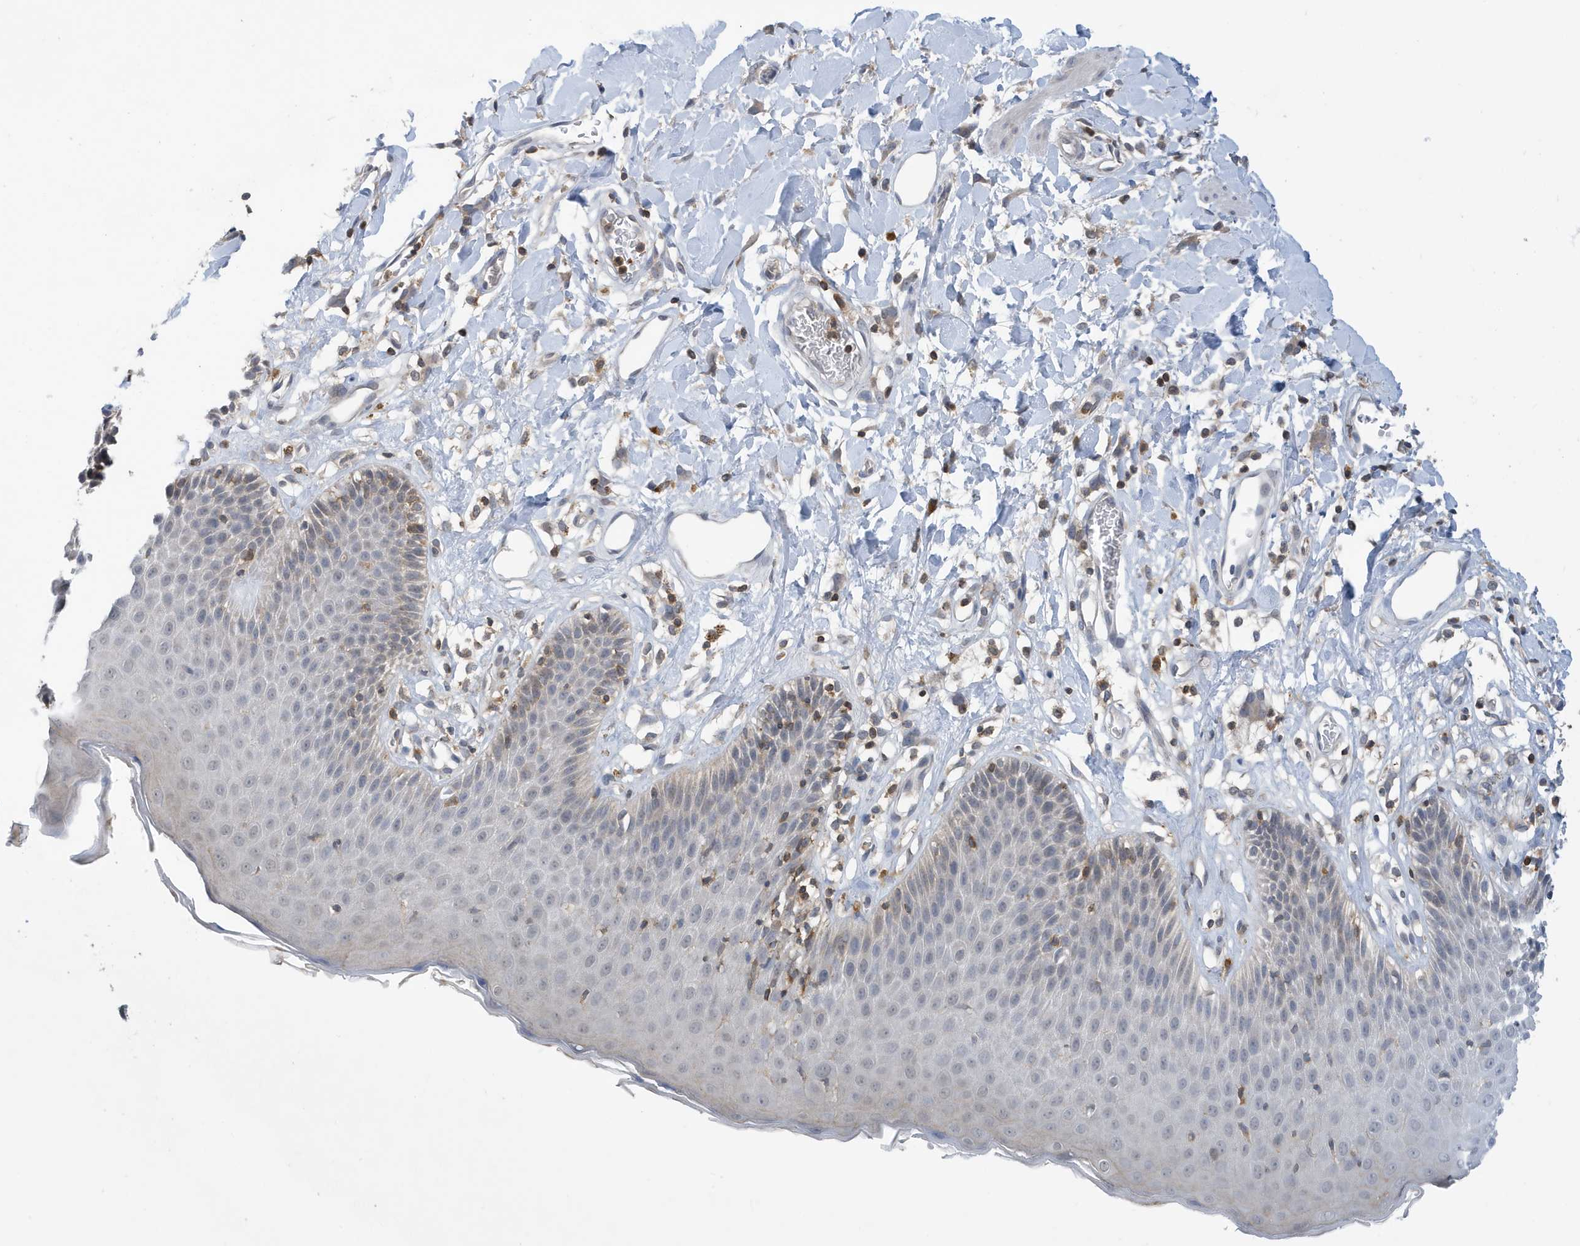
{"staining": {"intensity": "moderate", "quantity": "<25%", "location": "cytoplasmic/membranous"}, "tissue": "skin", "cell_type": "Epidermal cells", "image_type": "normal", "snomed": [{"axis": "morphology", "description": "Normal tissue, NOS"}, {"axis": "topography", "description": "Vulva"}], "caption": "IHC photomicrograph of normal skin stained for a protein (brown), which shows low levels of moderate cytoplasmic/membranous positivity in approximately <25% of epidermal cells.", "gene": "NSUN3", "patient": {"sex": "female", "age": 68}}